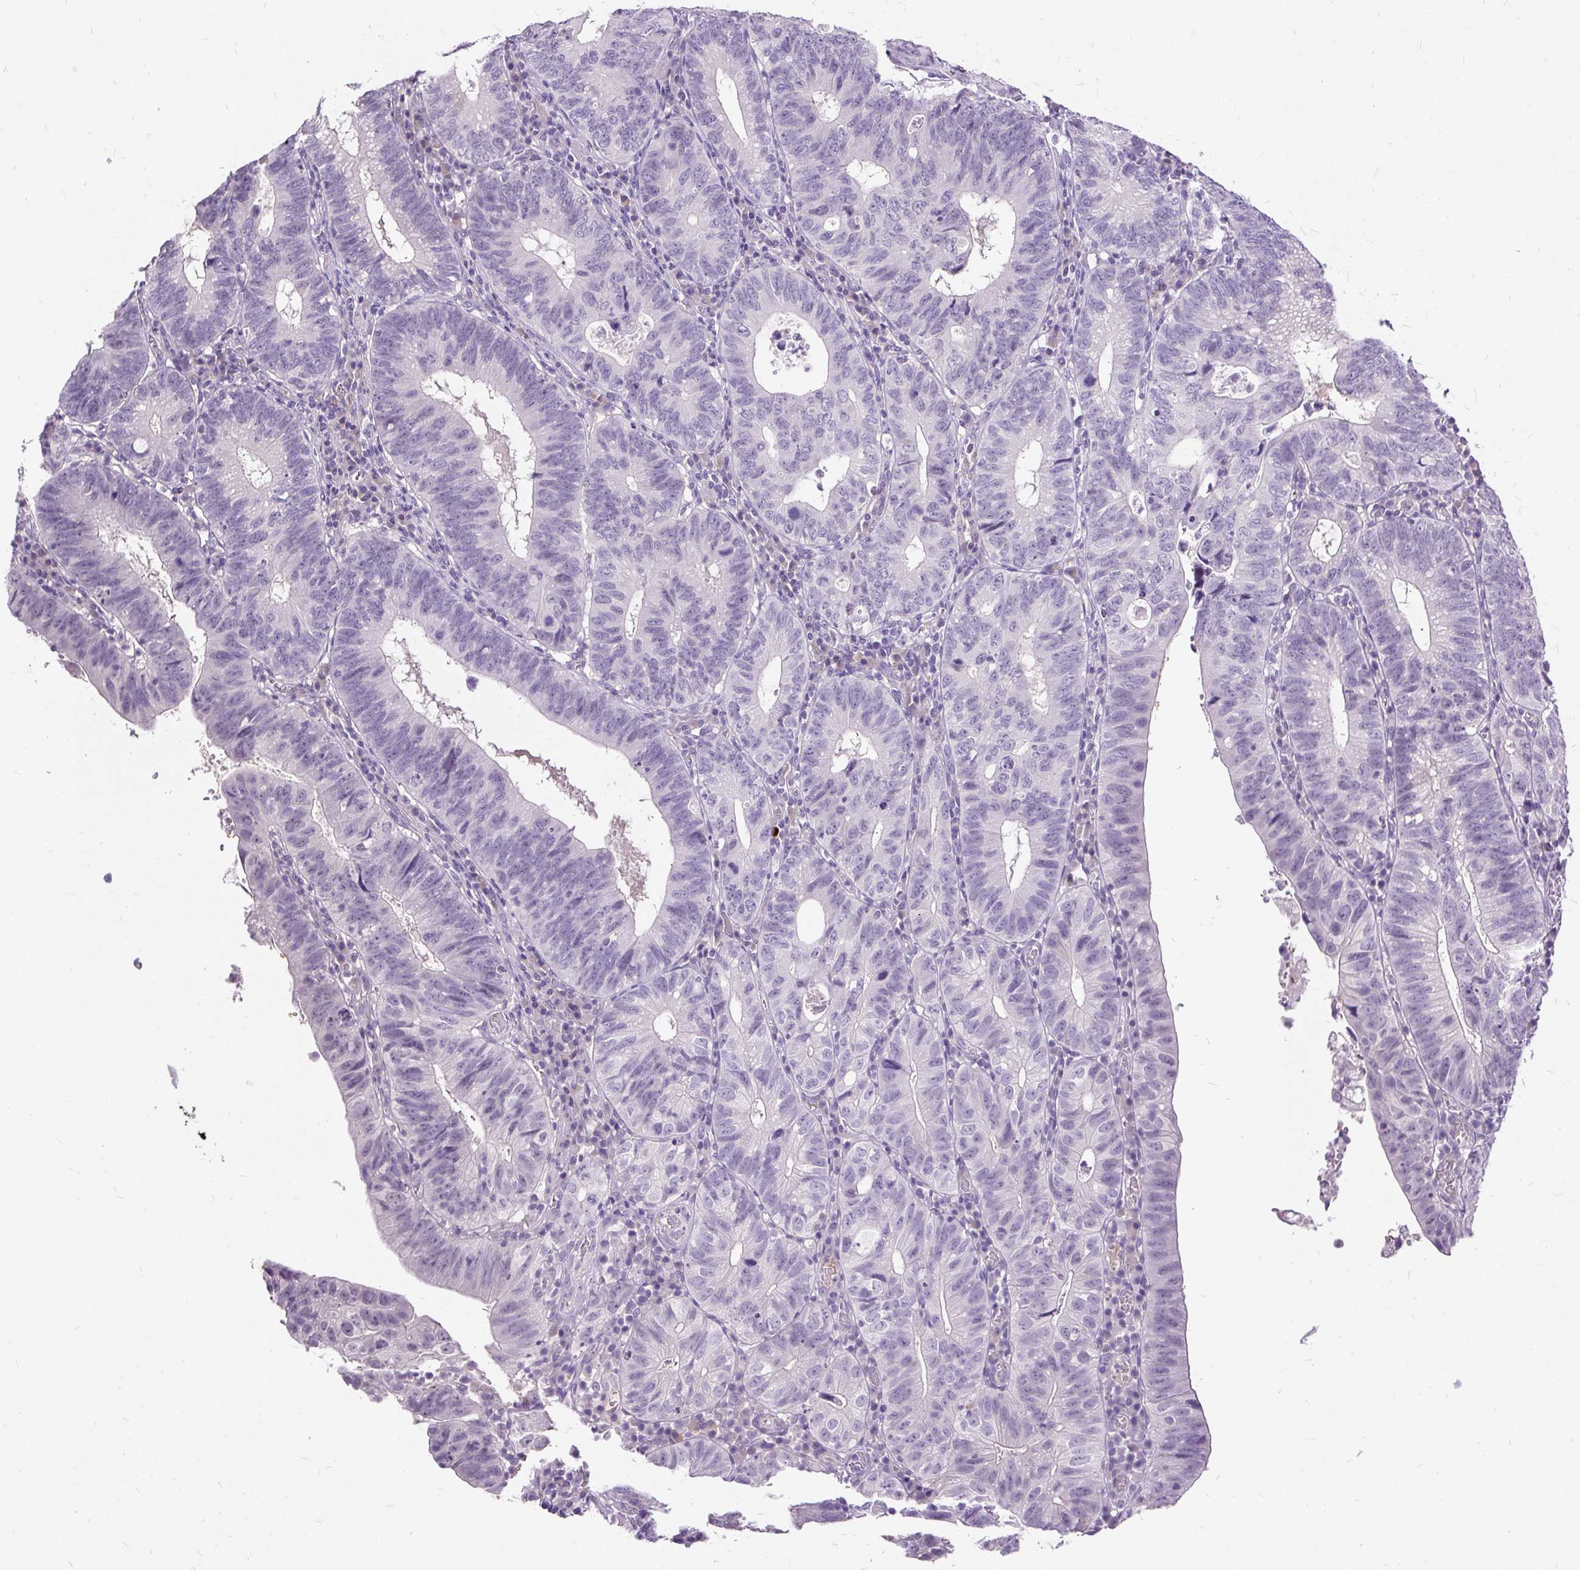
{"staining": {"intensity": "negative", "quantity": "none", "location": "none"}, "tissue": "stomach cancer", "cell_type": "Tumor cells", "image_type": "cancer", "snomed": [{"axis": "morphology", "description": "Adenocarcinoma, NOS"}, {"axis": "topography", "description": "Stomach"}], "caption": "The histopathology image displays no staining of tumor cells in adenocarcinoma (stomach).", "gene": "KRTAP20-3", "patient": {"sex": "male", "age": 59}}